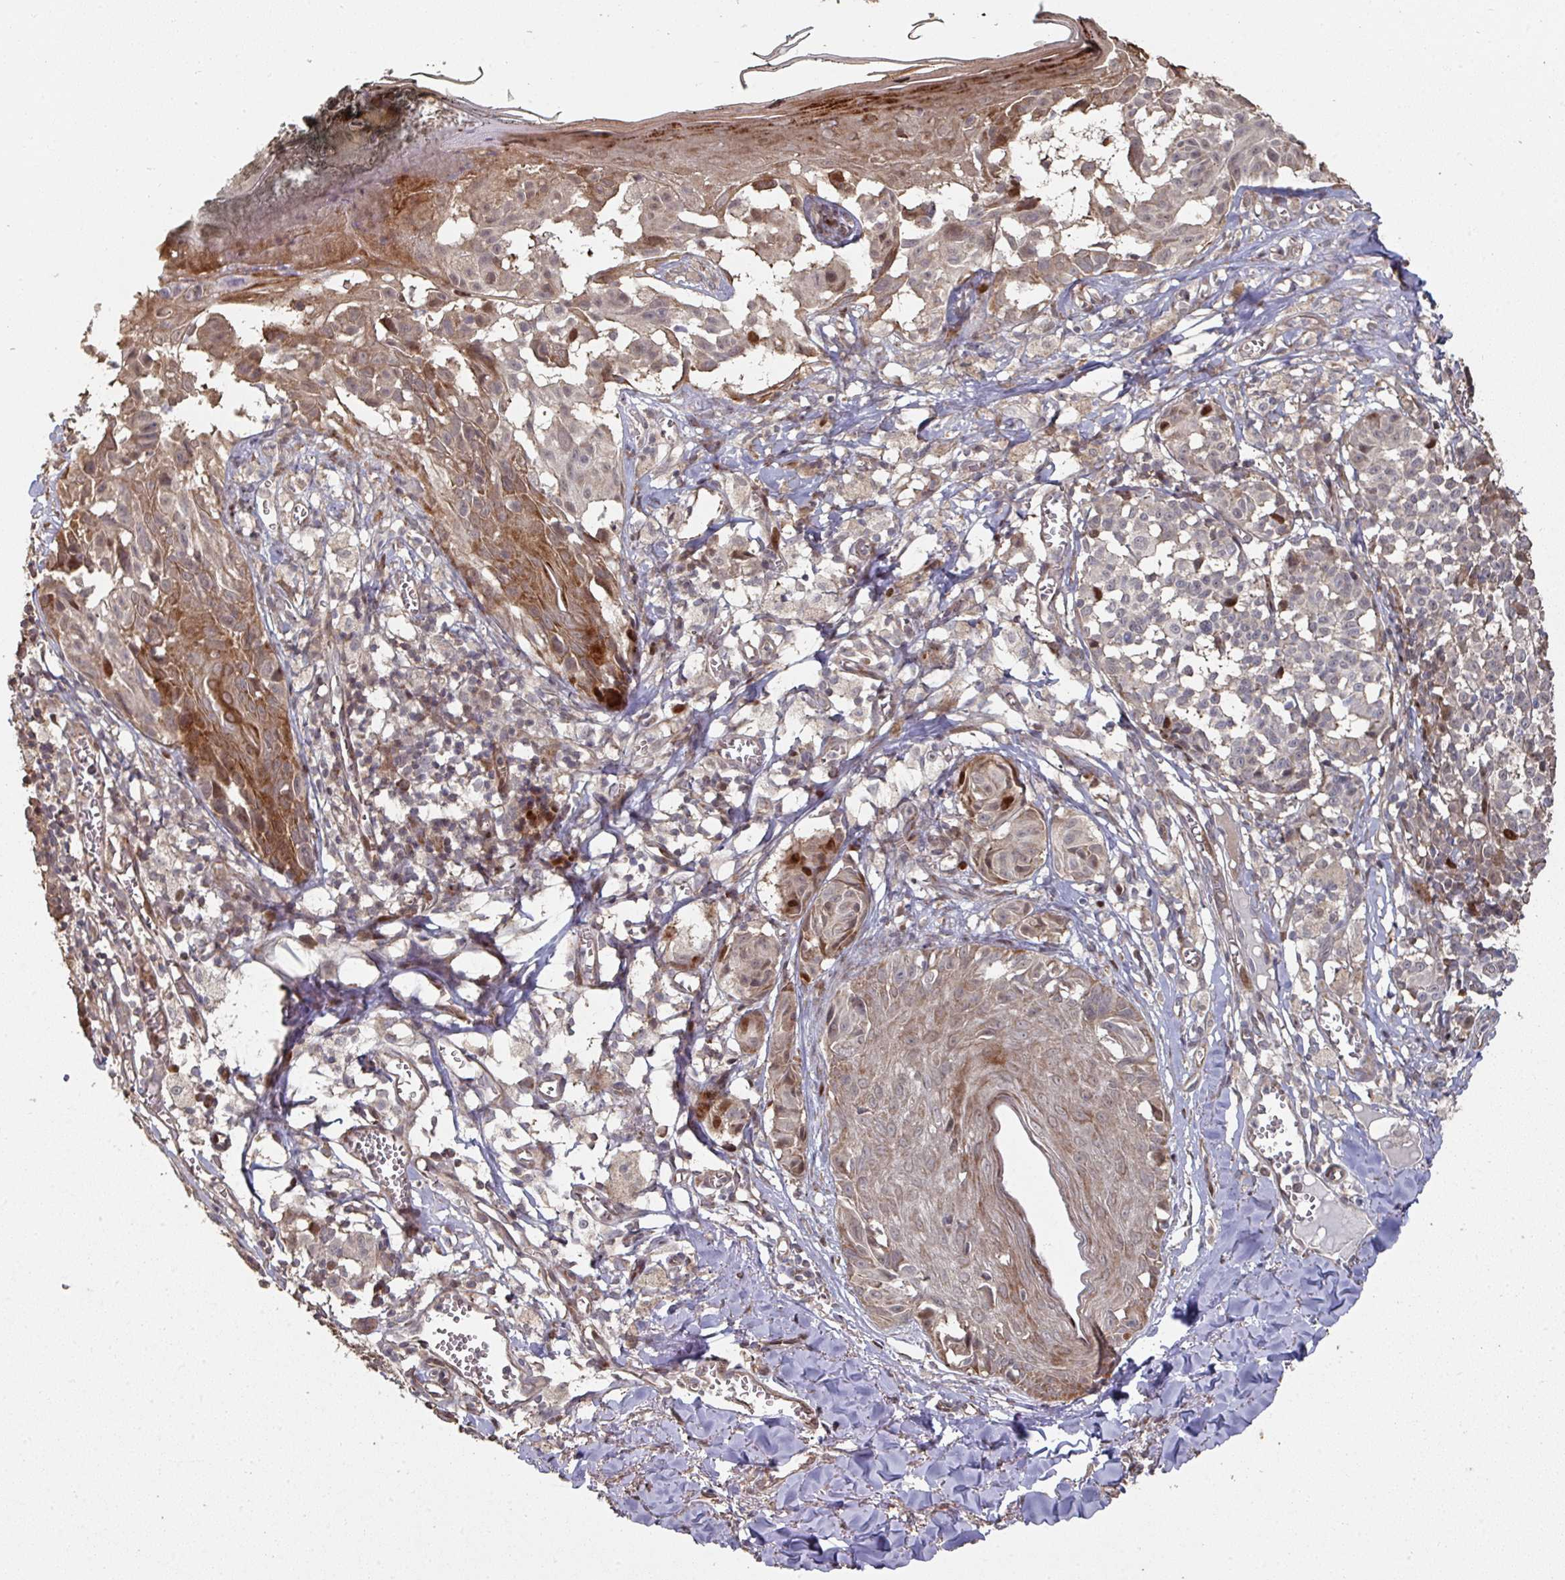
{"staining": {"intensity": "weak", "quantity": "<25%", "location": "cytoplasmic/membranous"}, "tissue": "melanoma", "cell_type": "Tumor cells", "image_type": "cancer", "snomed": [{"axis": "morphology", "description": "Malignant melanoma, NOS"}, {"axis": "topography", "description": "Skin"}], "caption": "DAB immunohistochemical staining of malignant melanoma exhibits no significant expression in tumor cells.", "gene": "CA7", "patient": {"sex": "female", "age": 43}}